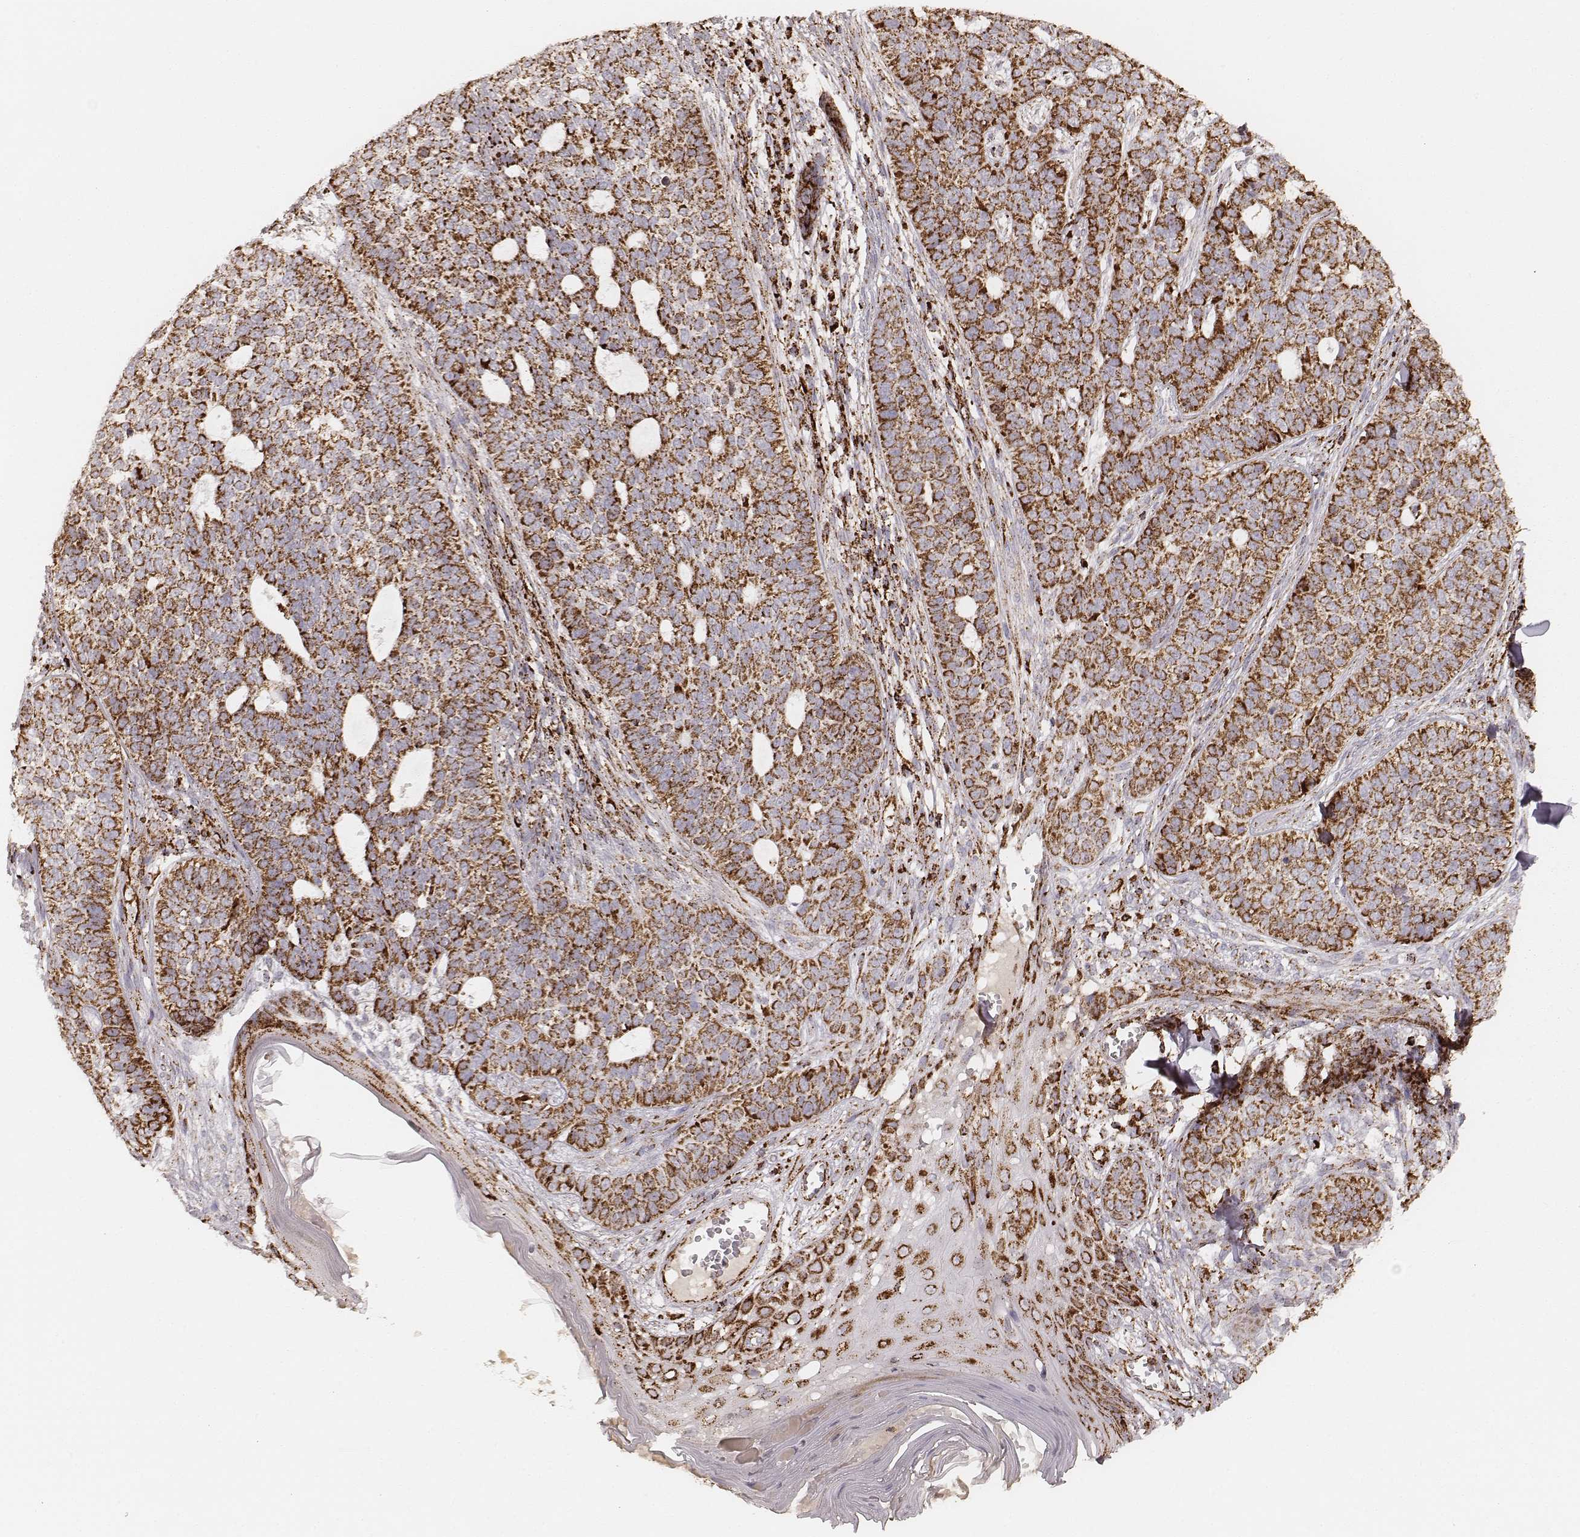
{"staining": {"intensity": "strong", "quantity": ">75%", "location": "cytoplasmic/membranous"}, "tissue": "skin cancer", "cell_type": "Tumor cells", "image_type": "cancer", "snomed": [{"axis": "morphology", "description": "Basal cell carcinoma"}, {"axis": "topography", "description": "Skin"}], "caption": "Immunohistochemical staining of skin cancer (basal cell carcinoma) shows strong cytoplasmic/membranous protein positivity in approximately >75% of tumor cells.", "gene": "CS", "patient": {"sex": "female", "age": 69}}